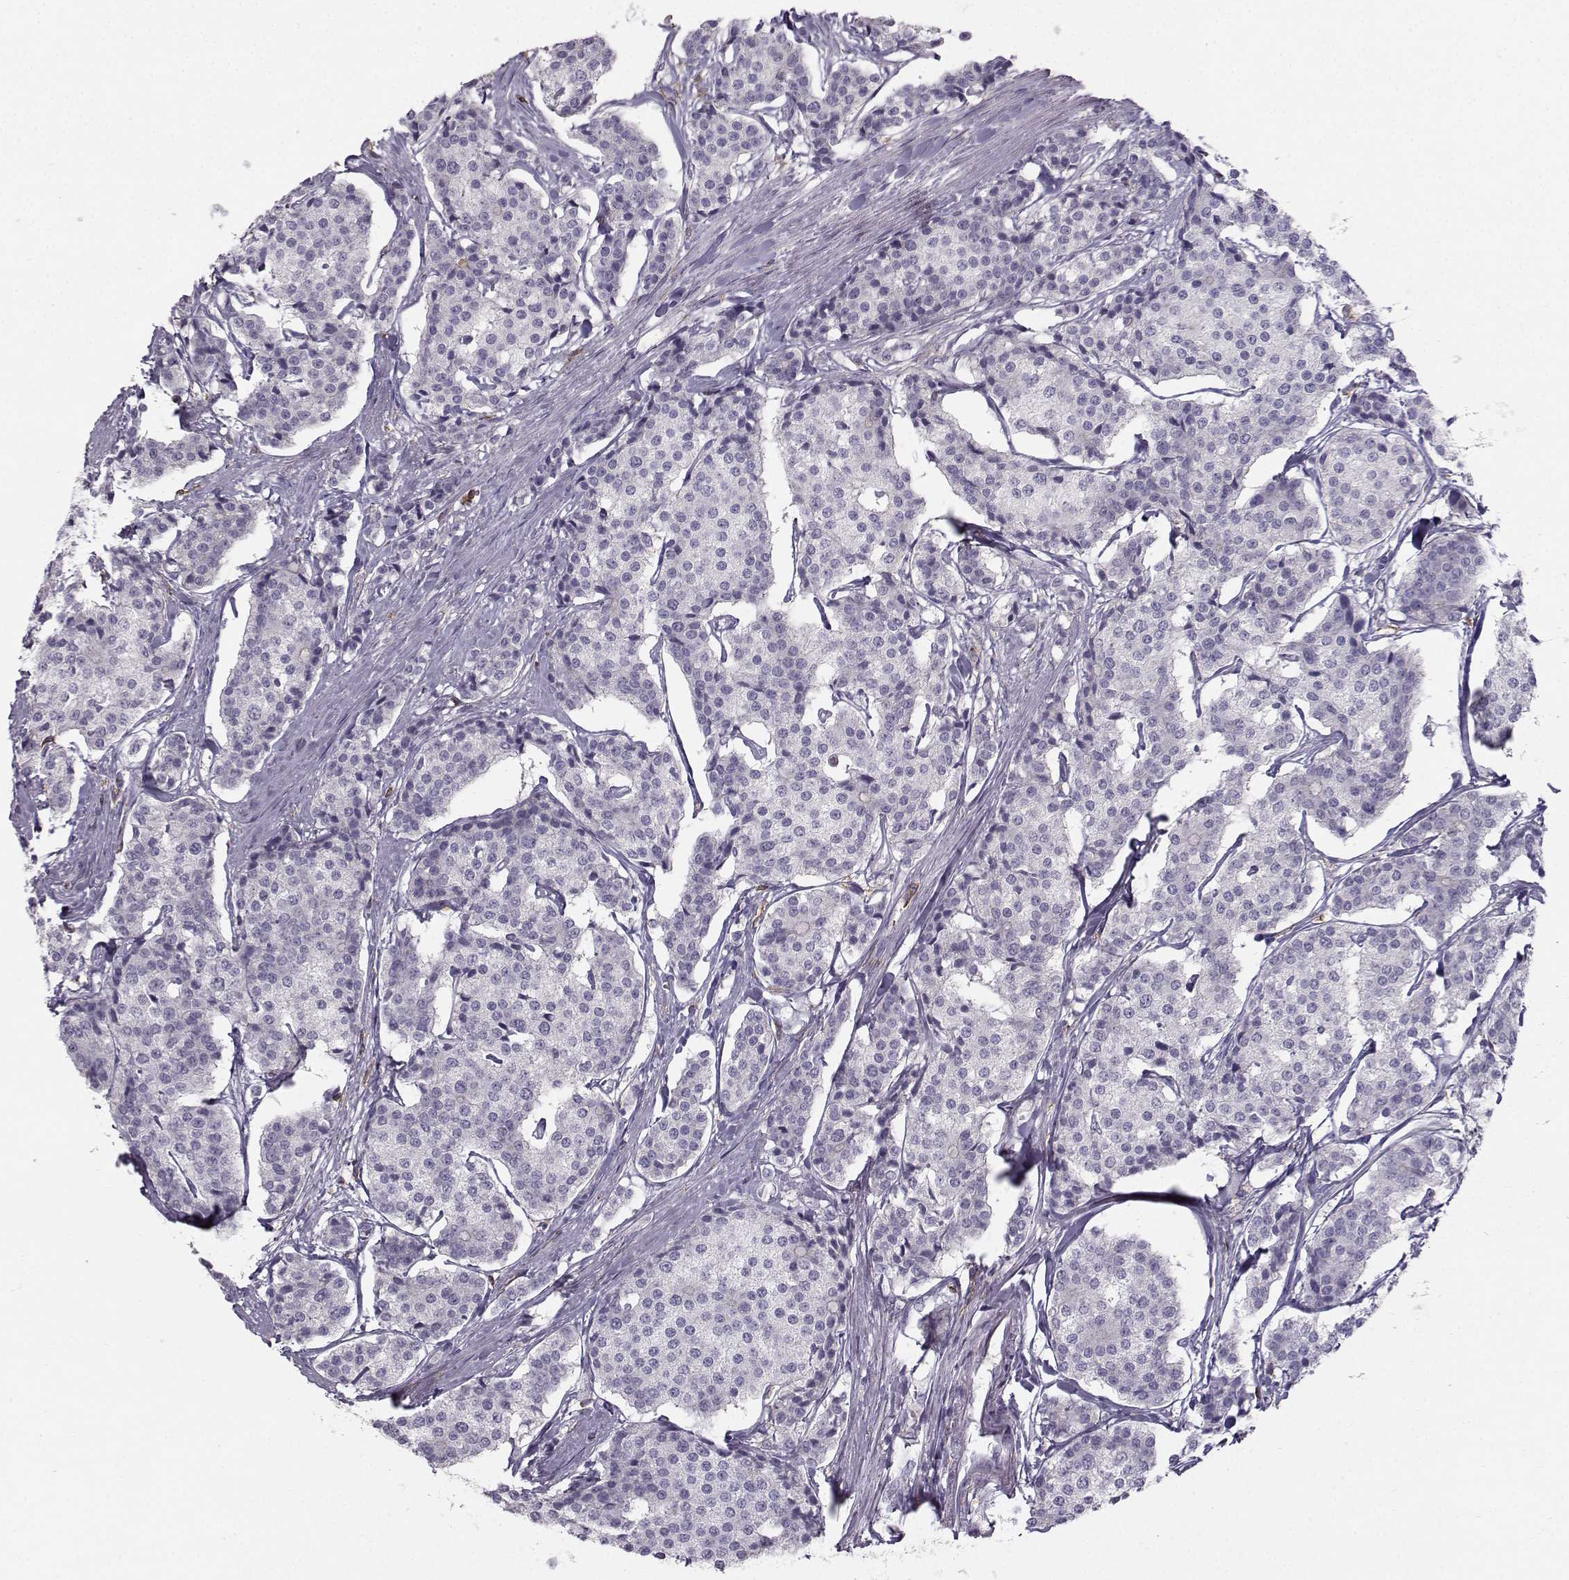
{"staining": {"intensity": "negative", "quantity": "none", "location": "none"}, "tissue": "carcinoid", "cell_type": "Tumor cells", "image_type": "cancer", "snomed": [{"axis": "morphology", "description": "Carcinoid, malignant, NOS"}, {"axis": "topography", "description": "Small intestine"}], "caption": "Image shows no significant protein positivity in tumor cells of malignant carcinoid. Brightfield microscopy of IHC stained with DAB (brown) and hematoxylin (blue), captured at high magnification.", "gene": "ZBTB32", "patient": {"sex": "female", "age": 65}}